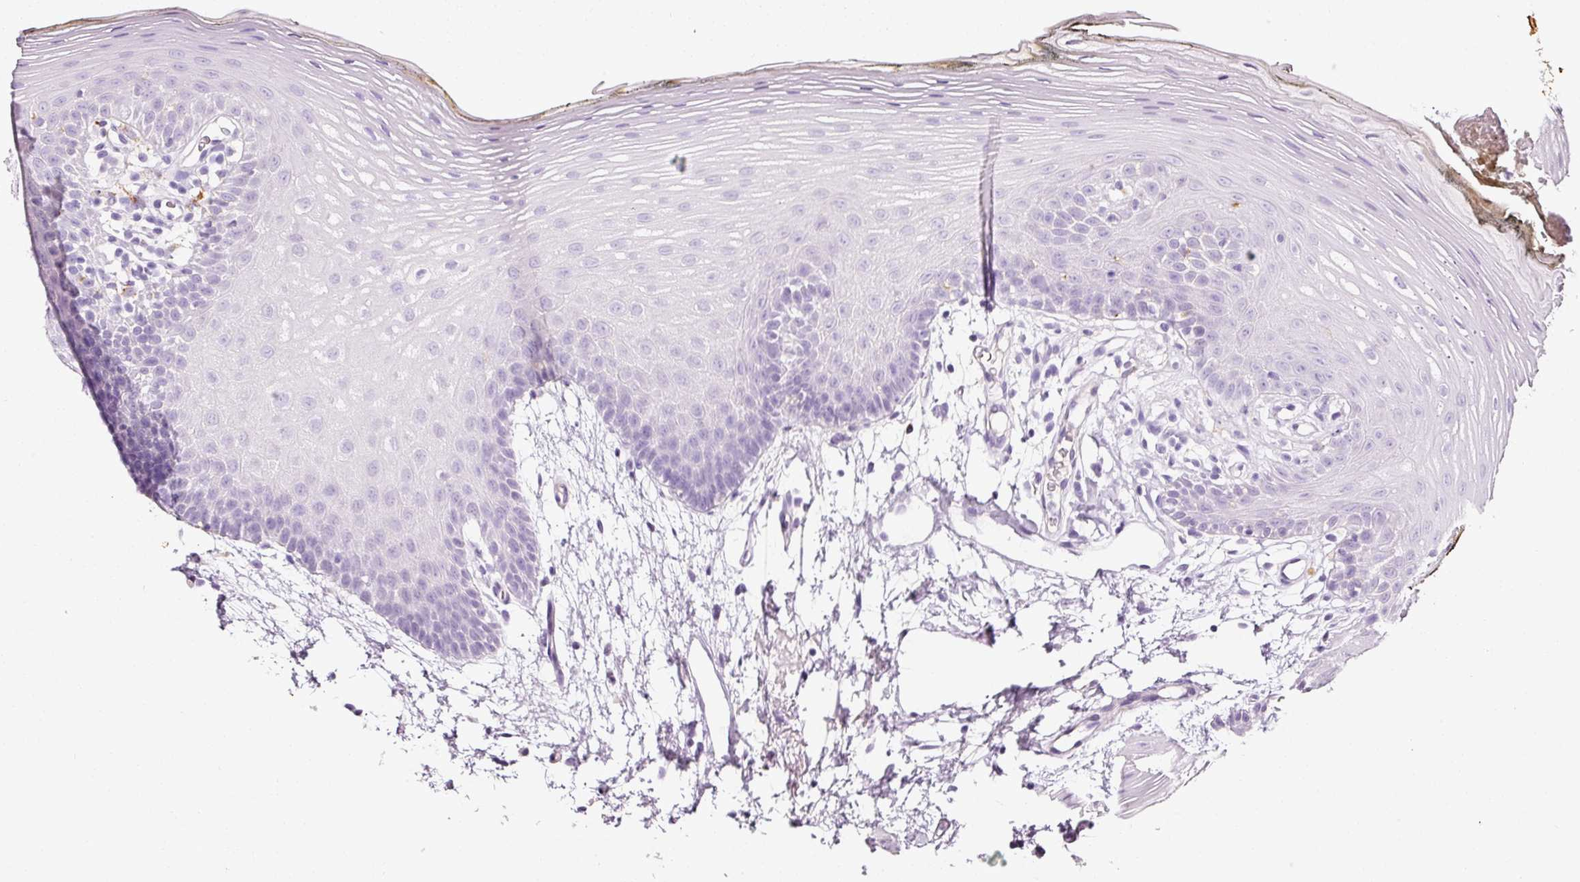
{"staining": {"intensity": "negative", "quantity": "none", "location": "none"}, "tissue": "oral mucosa", "cell_type": "Squamous epithelial cells", "image_type": "normal", "snomed": [{"axis": "morphology", "description": "Normal tissue, NOS"}, {"axis": "morphology", "description": "Squamous cell carcinoma, NOS"}, {"axis": "topography", "description": "Oral tissue"}, {"axis": "topography", "description": "Head-Neck"}], "caption": "Protein analysis of benign oral mucosa shows no significant expression in squamous epithelial cells. (DAB IHC visualized using brightfield microscopy, high magnification).", "gene": "CYB561A3", "patient": {"sex": "female", "age": 81}}